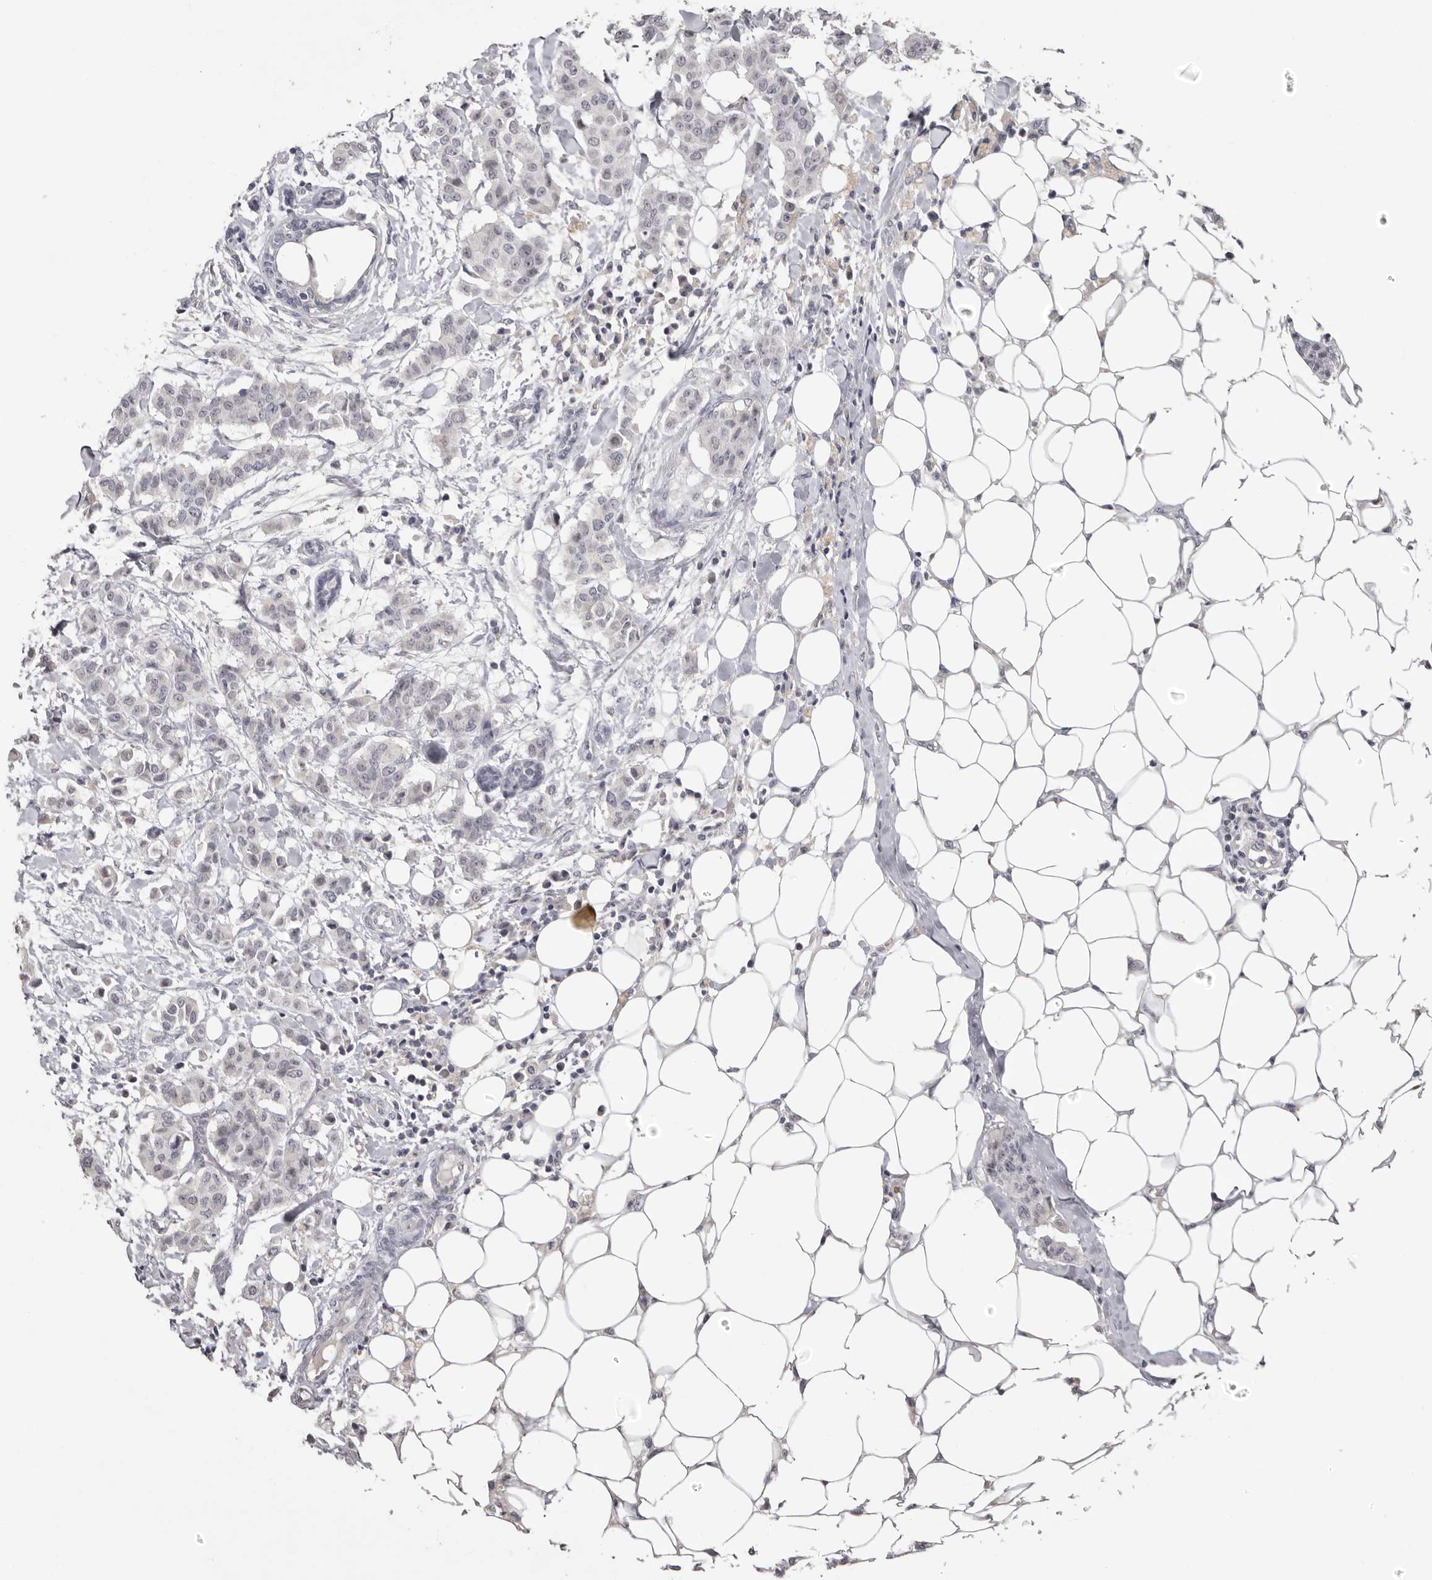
{"staining": {"intensity": "negative", "quantity": "none", "location": "none"}, "tissue": "breast cancer", "cell_type": "Tumor cells", "image_type": "cancer", "snomed": [{"axis": "morphology", "description": "Duct carcinoma"}, {"axis": "topography", "description": "Breast"}], "caption": "Immunohistochemistry (IHC) histopathology image of human infiltrating ductal carcinoma (breast) stained for a protein (brown), which exhibits no expression in tumor cells.", "gene": "TNR", "patient": {"sex": "female", "age": 40}}